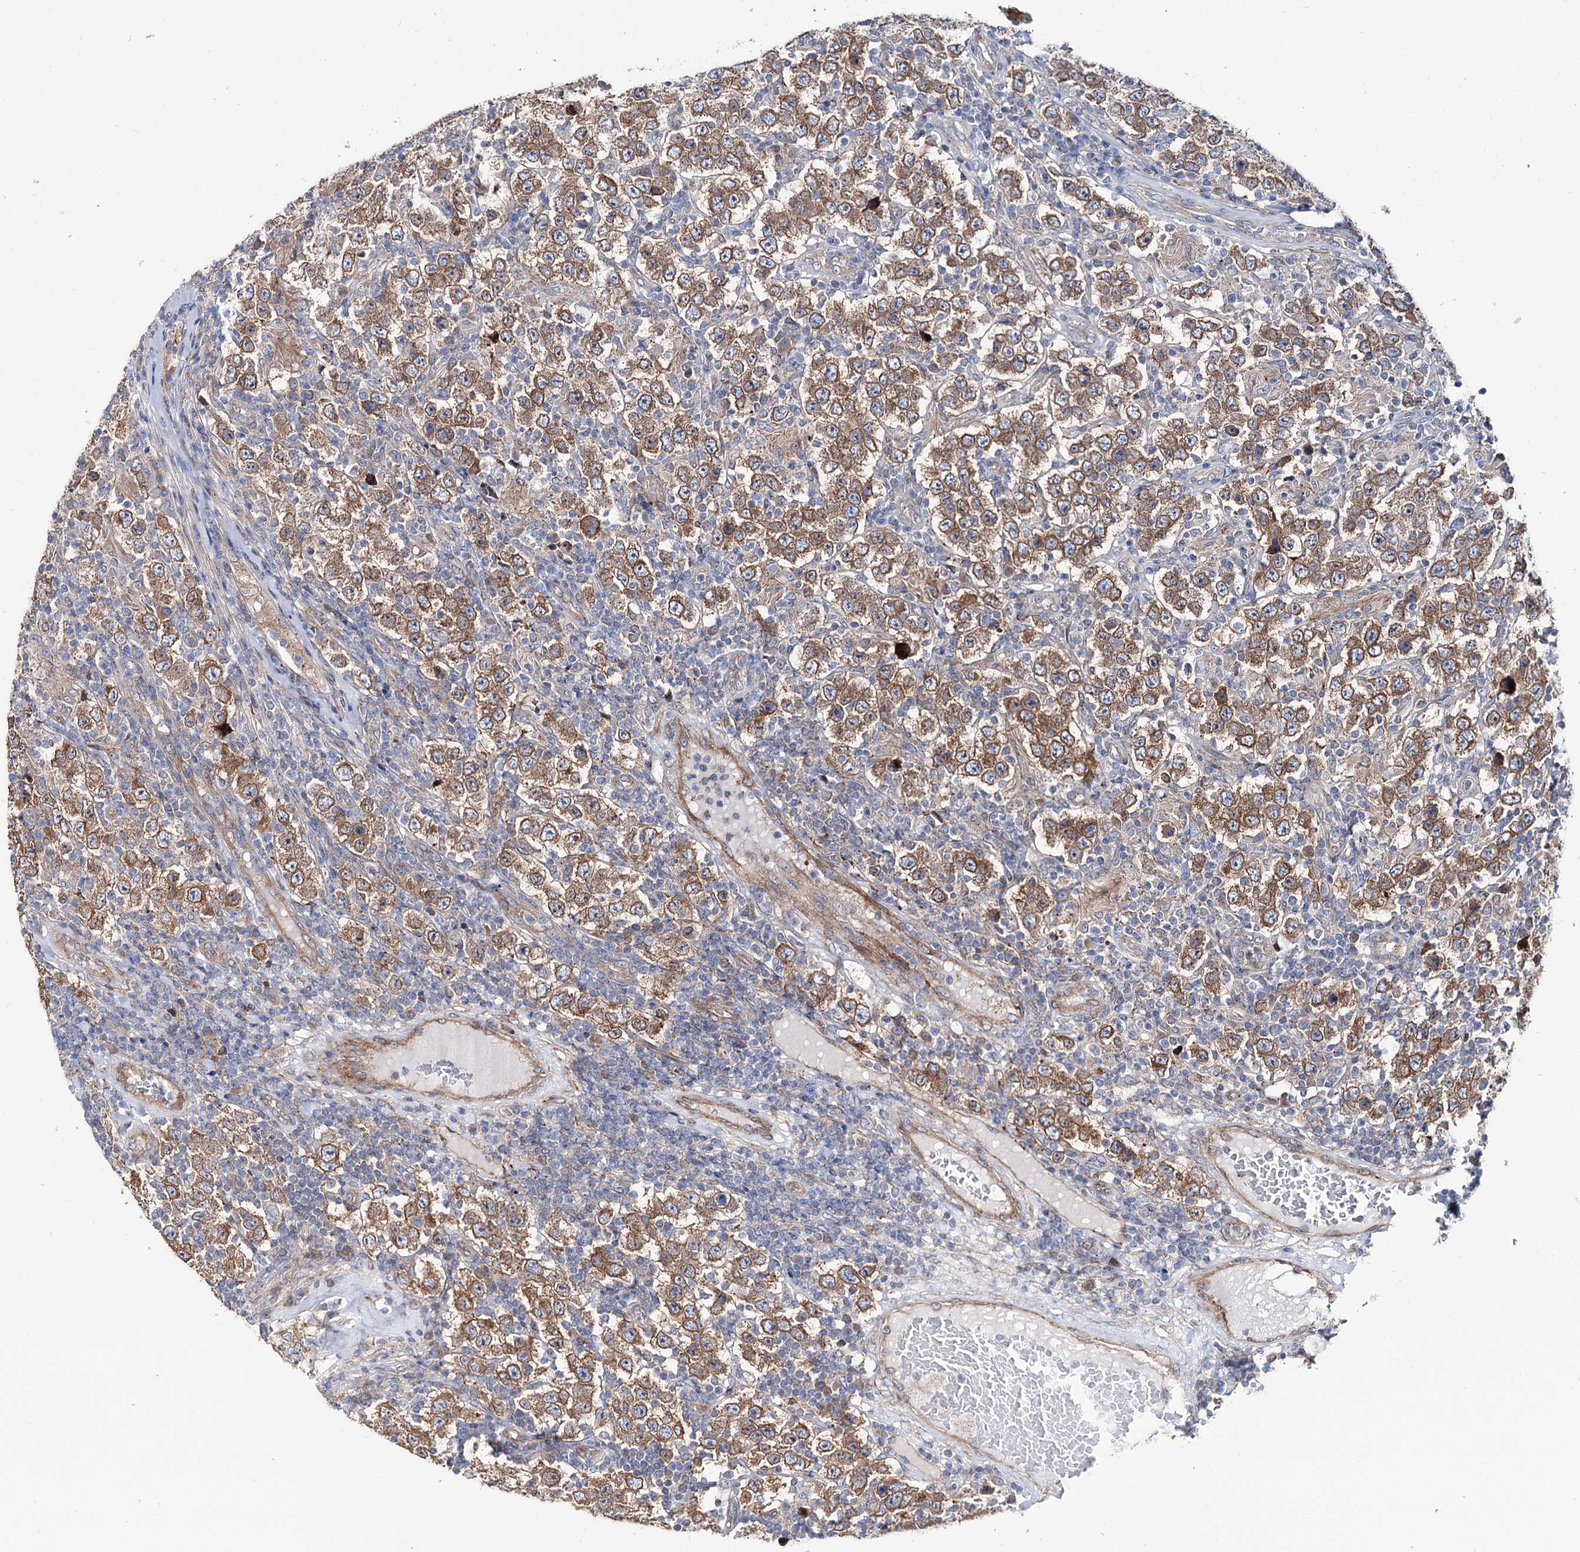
{"staining": {"intensity": "moderate", "quantity": ">75%", "location": "cytoplasmic/membranous"}, "tissue": "testis cancer", "cell_type": "Tumor cells", "image_type": "cancer", "snomed": [{"axis": "morphology", "description": "Normal tissue, NOS"}, {"axis": "morphology", "description": "Urothelial carcinoma, High grade"}, {"axis": "morphology", "description": "Seminoma, NOS"}, {"axis": "morphology", "description": "Carcinoma, Embryonal, NOS"}, {"axis": "topography", "description": "Urinary bladder"}, {"axis": "topography", "description": "Testis"}], "caption": "Testis cancer stained with a brown dye demonstrates moderate cytoplasmic/membranous positive positivity in approximately >75% of tumor cells.", "gene": "PTDSS2", "patient": {"sex": "male", "age": 41}}